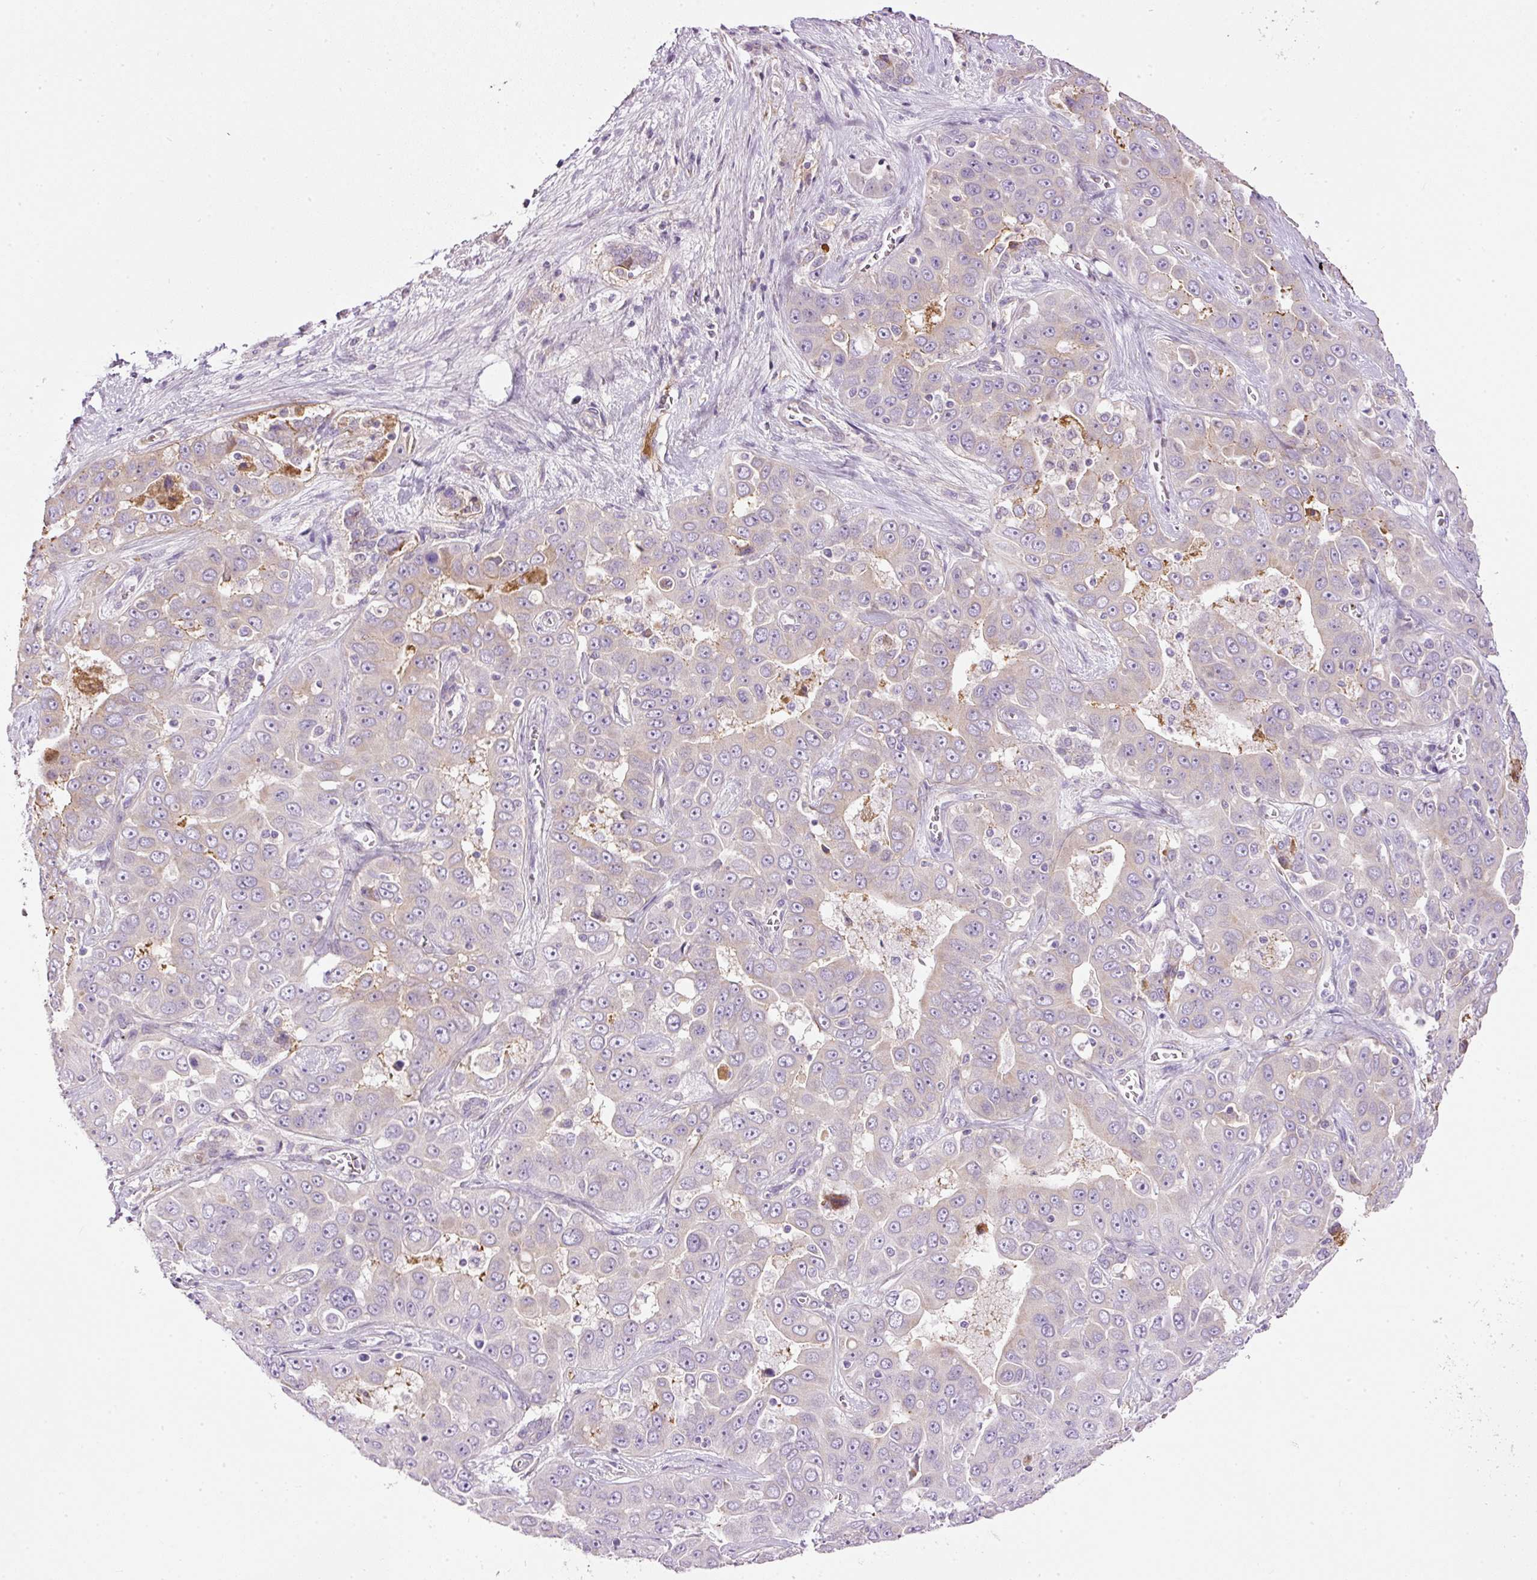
{"staining": {"intensity": "weak", "quantity": "<25%", "location": "cytoplasmic/membranous"}, "tissue": "liver cancer", "cell_type": "Tumor cells", "image_type": "cancer", "snomed": [{"axis": "morphology", "description": "Cholangiocarcinoma"}, {"axis": "topography", "description": "Liver"}], "caption": "Immunohistochemical staining of liver cancer (cholangiocarcinoma) displays no significant positivity in tumor cells.", "gene": "KPNA5", "patient": {"sex": "female", "age": 52}}